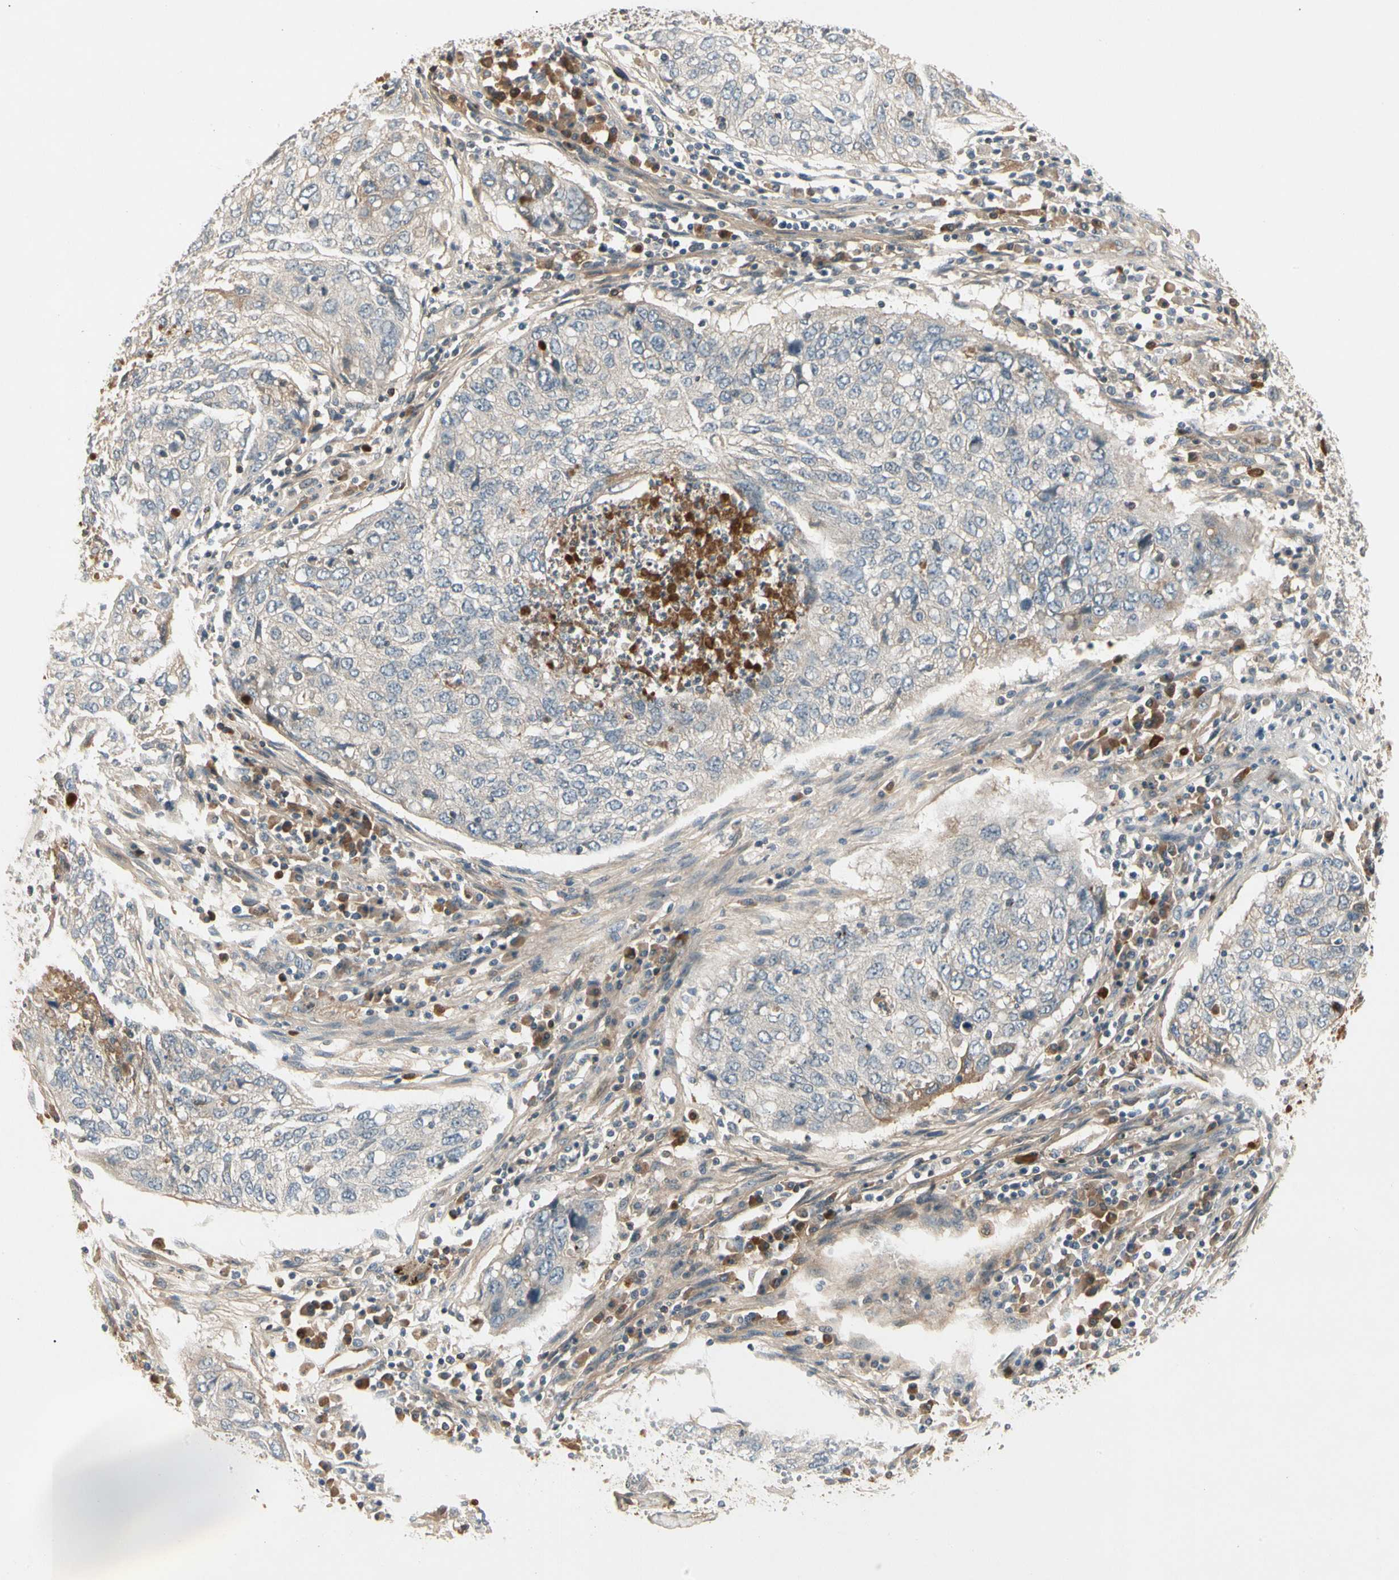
{"staining": {"intensity": "weak", "quantity": "25%-75%", "location": "cytoplasmic/membranous"}, "tissue": "lung cancer", "cell_type": "Tumor cells", "image_type": "cancer", "snomed": [{"axis": "morphology", "description": "Squamous cell carcinoma, NOS"}, {"axis": "topography", "description": "Lung"}], "caption": "Protein staining demonstrates weak cytoplasmic/membranous positivity in about 25%-75% of tumor cells in lung squamous cell carcinoma.", "gene": "CCL4", "patient": {"sex": "female", "age": 63}}